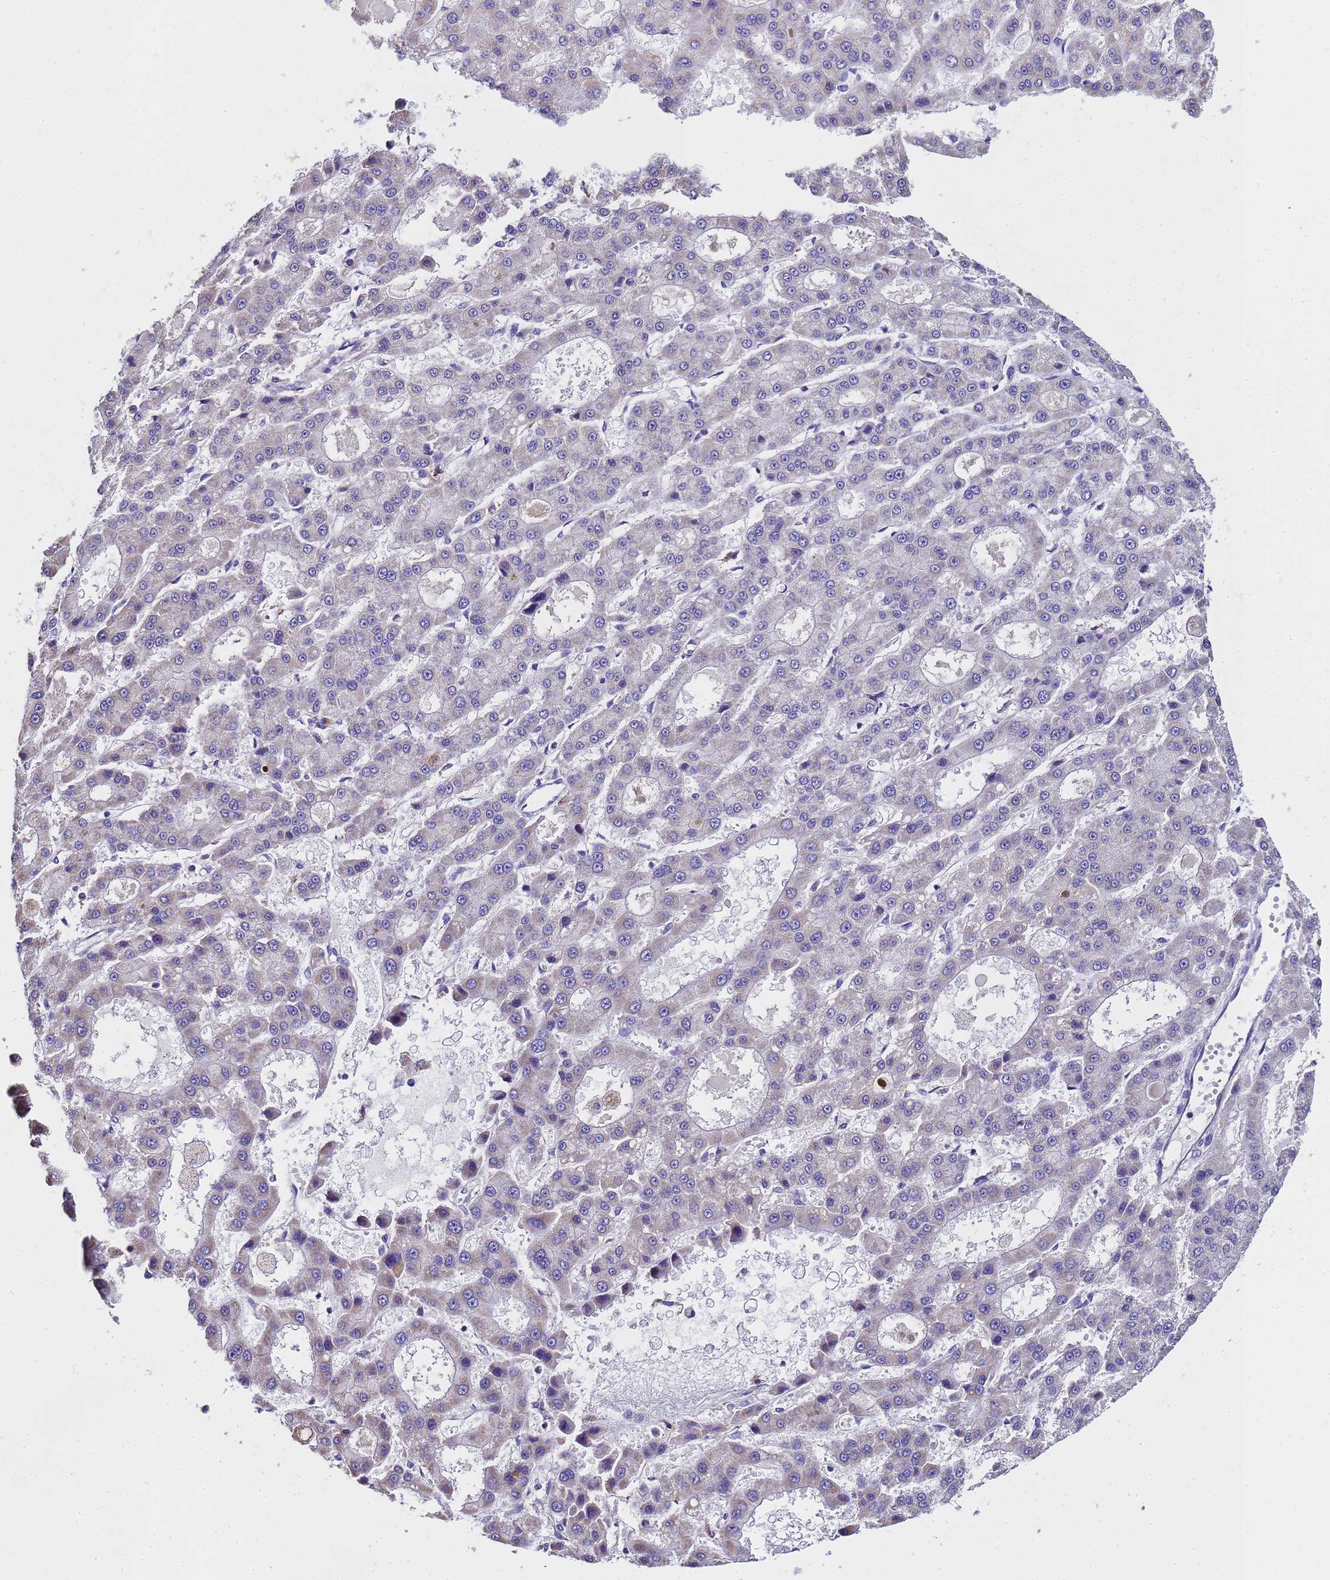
{"staining": {"intensity": "weak", "quantity": "<25%", "location": "cytoplasmic/membranous"}, "tissue": "liver cancer", "cell_type": "Tumor cells", "image_type": "cancer", "snomed": [{"axis": "morphology", "description": "Carcinoma, Hepatocellular, NOS"}, {"axis": "topography", "description": "Liver"}], "caption": "The immunohistochemistry (IHC) micrograph has no significant positivity in tumor cells of liver cancer tissue. (Immunohistochemistry, brightfield microscopy, high magnification).", "gene": "MRPS12", "patient": {"sex": "male", "age": 70}}